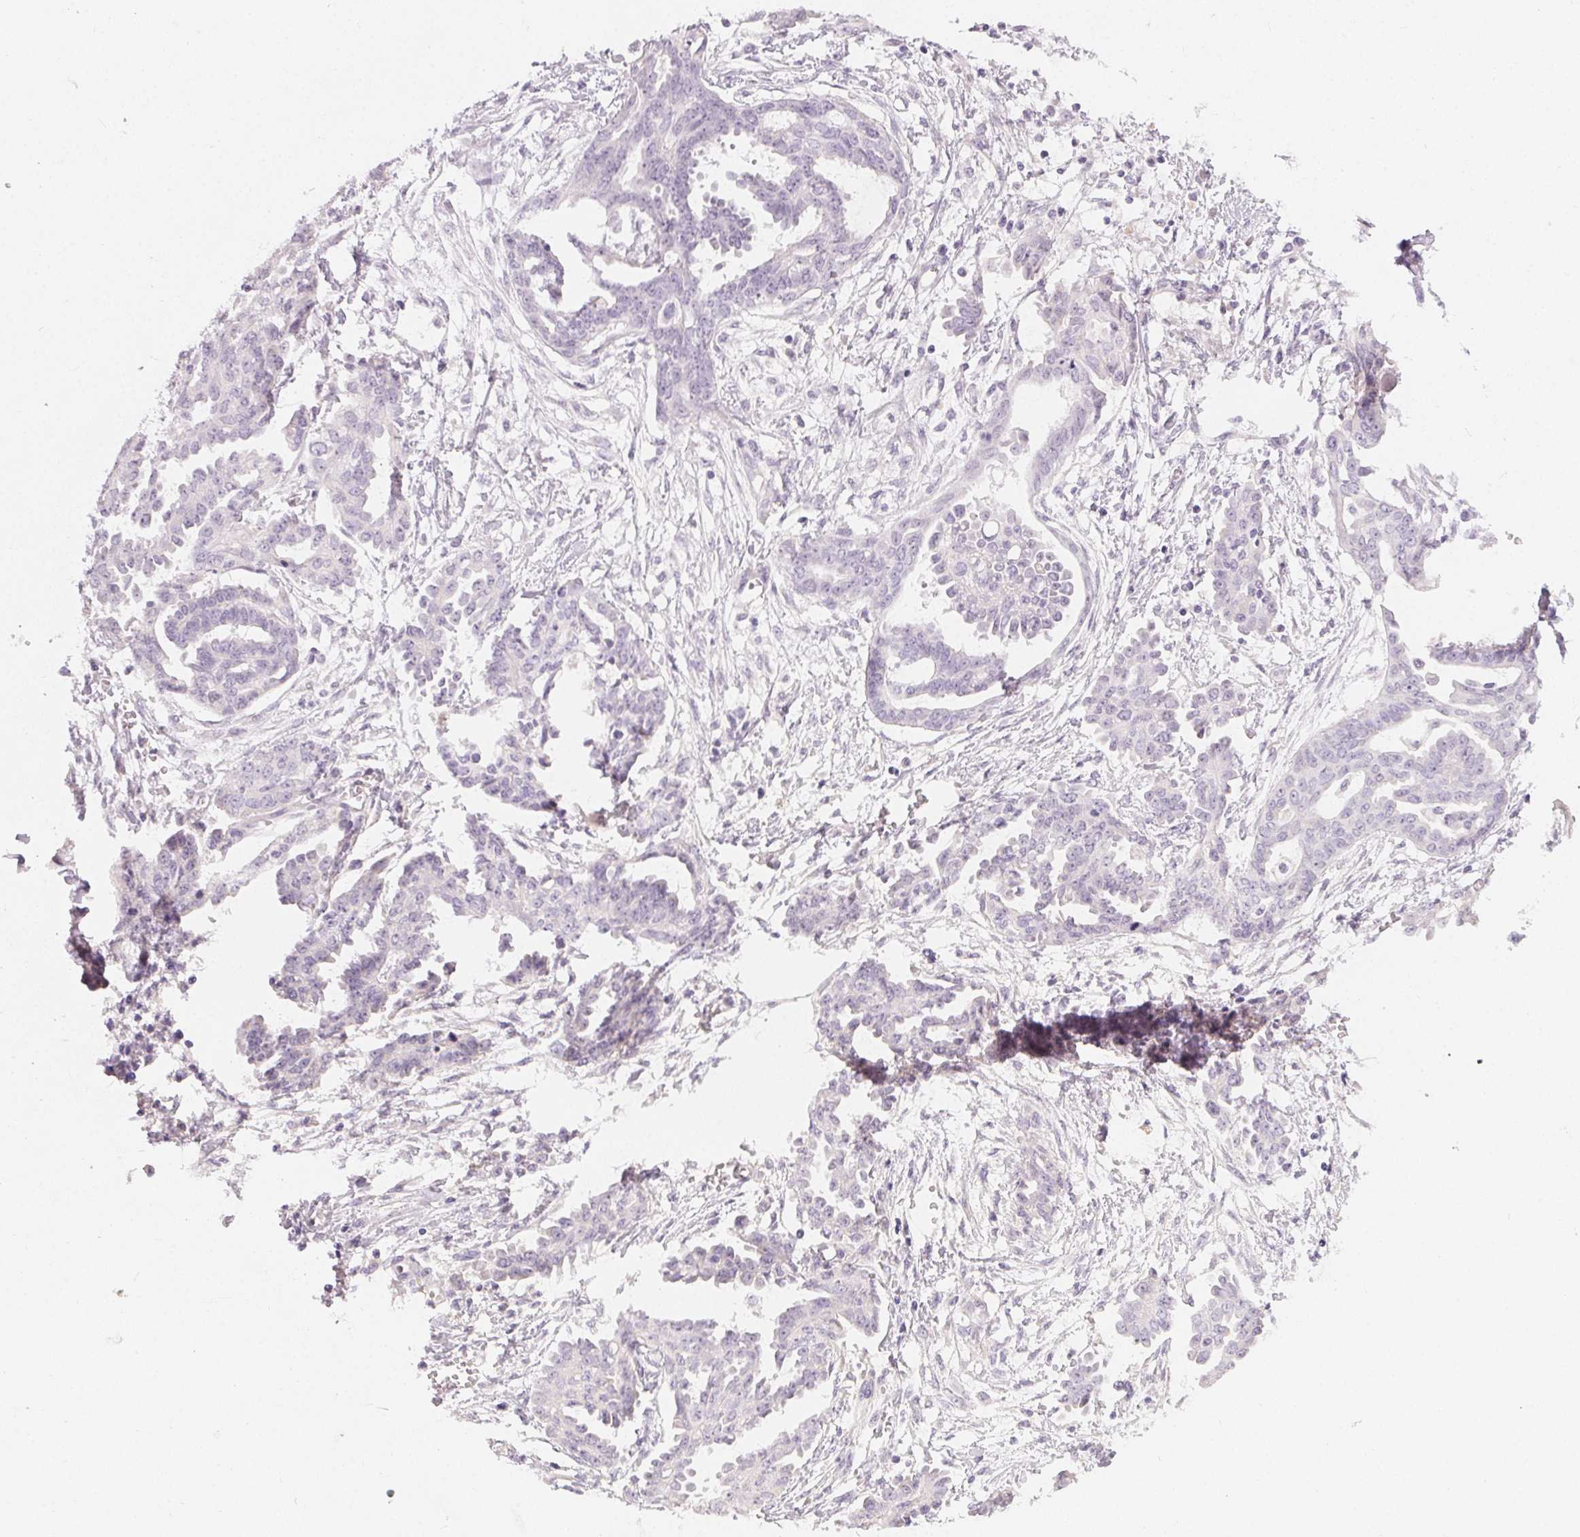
{"staining": {"intensity": "negative", "quantity": "none", "location": "none"}, "tissue": "ovarian cancer", "cell_type": "Tumor cells", "image_type": "cancer", "snomed": [{"axis": "morphology", "description": "Cystadenocarcinoma, serous, NOS"}, {"axis": "topography", "description": "Ovary"}], "caption": "There is no significant positivity in tumor cells of ovarian cancer. The staining is performed using DAB brown chromogen with nuclei counter-stained in using hematoxylin.", "gene": "MIOX", "patient": {"sex": "female", "age": 71}}